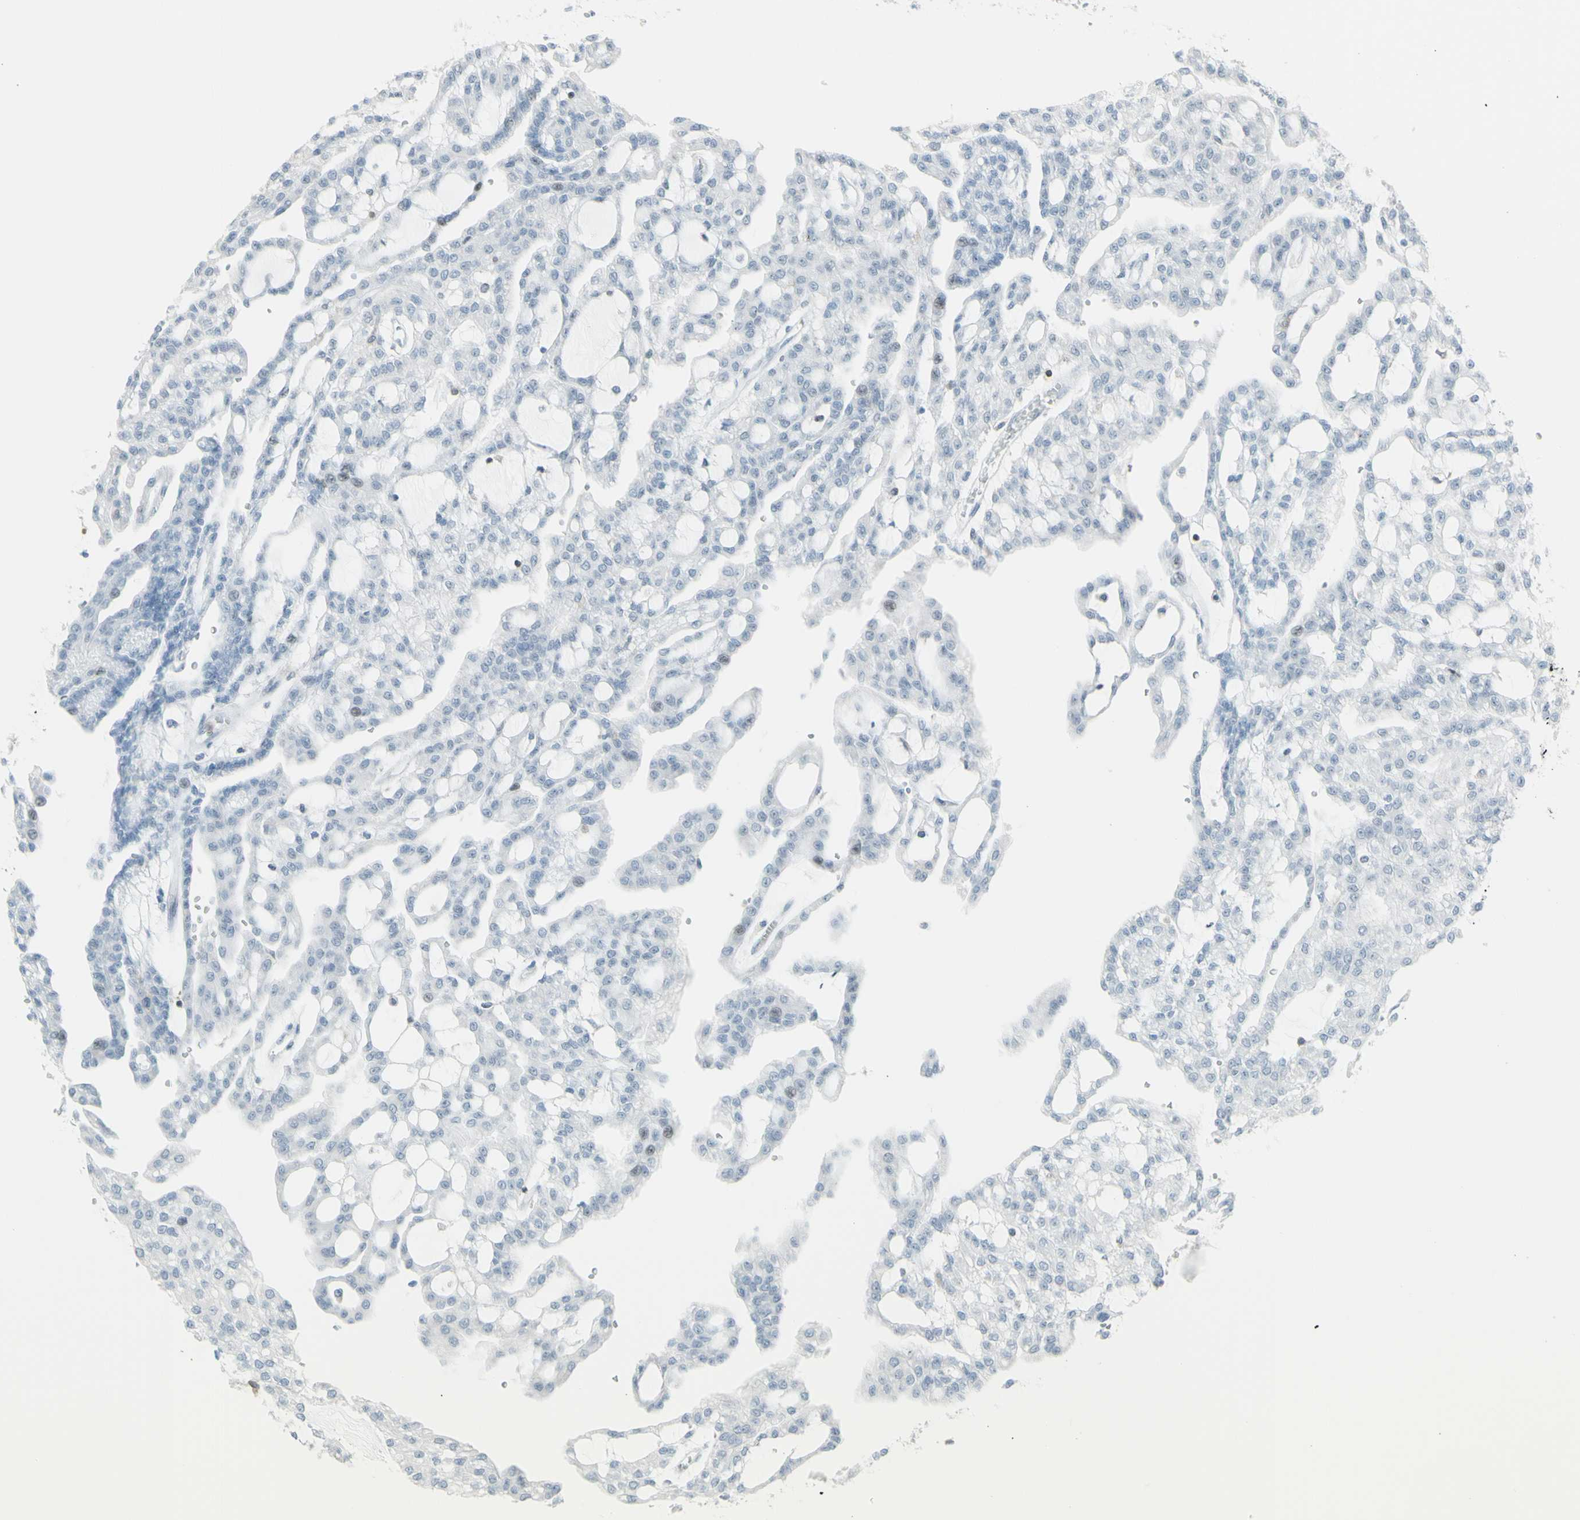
{"staining": {"intensity": "negative", "quantity": "none", "location": "none"}, "tissue": "renal cancer", "cell_type": "Tumor cells", "image_type": "cancer", "snomed": [{"axis": "morphology", "description": "Adenocarcinoma, NOS"}, {"axis": "topography", "description": "Kidney"}], "caption": "There is no significant positivity in tumor cells of renal cancer.", "gene": "NRG1", "patient": {"sex": "male", "age": 63}}